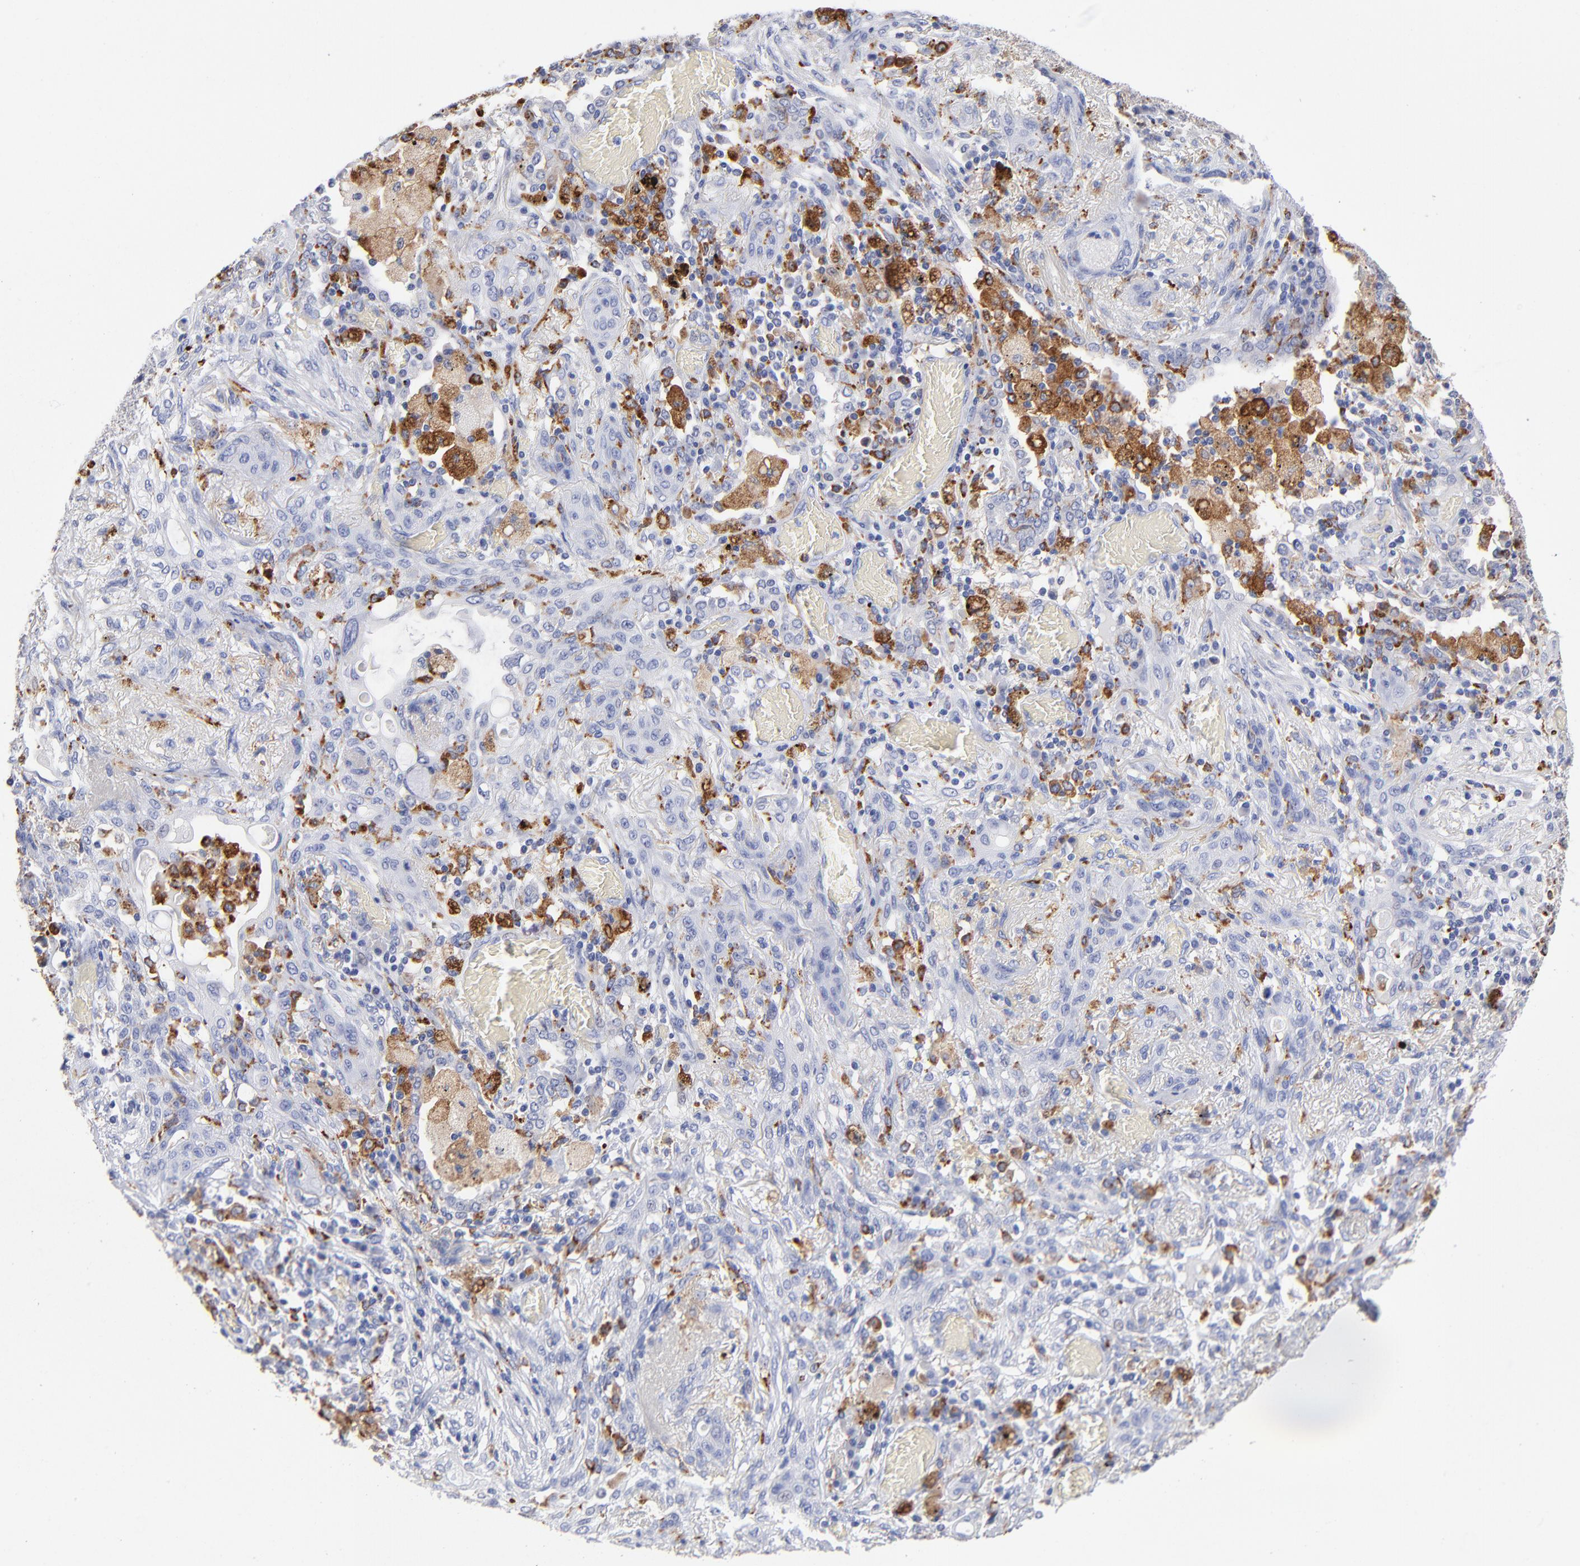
{"staining": {"intensity": "negative", "quantity": "none", "location": "none"}, "tissue": "lung cancer", "cell_type": "Tumor cells", "image_type": "cancer", "snomed": [{"axis": "morphology", "description": "Squamous cell carcinoma, NOS"}, {"axis": "topography", "description": "Lung"}], "caption": "Lung cancer was stained to show a protein in brown. There is no significant positivity in tumor cells.", "gene": "CD180", "patient": {"sex": "female", "age": 47}}